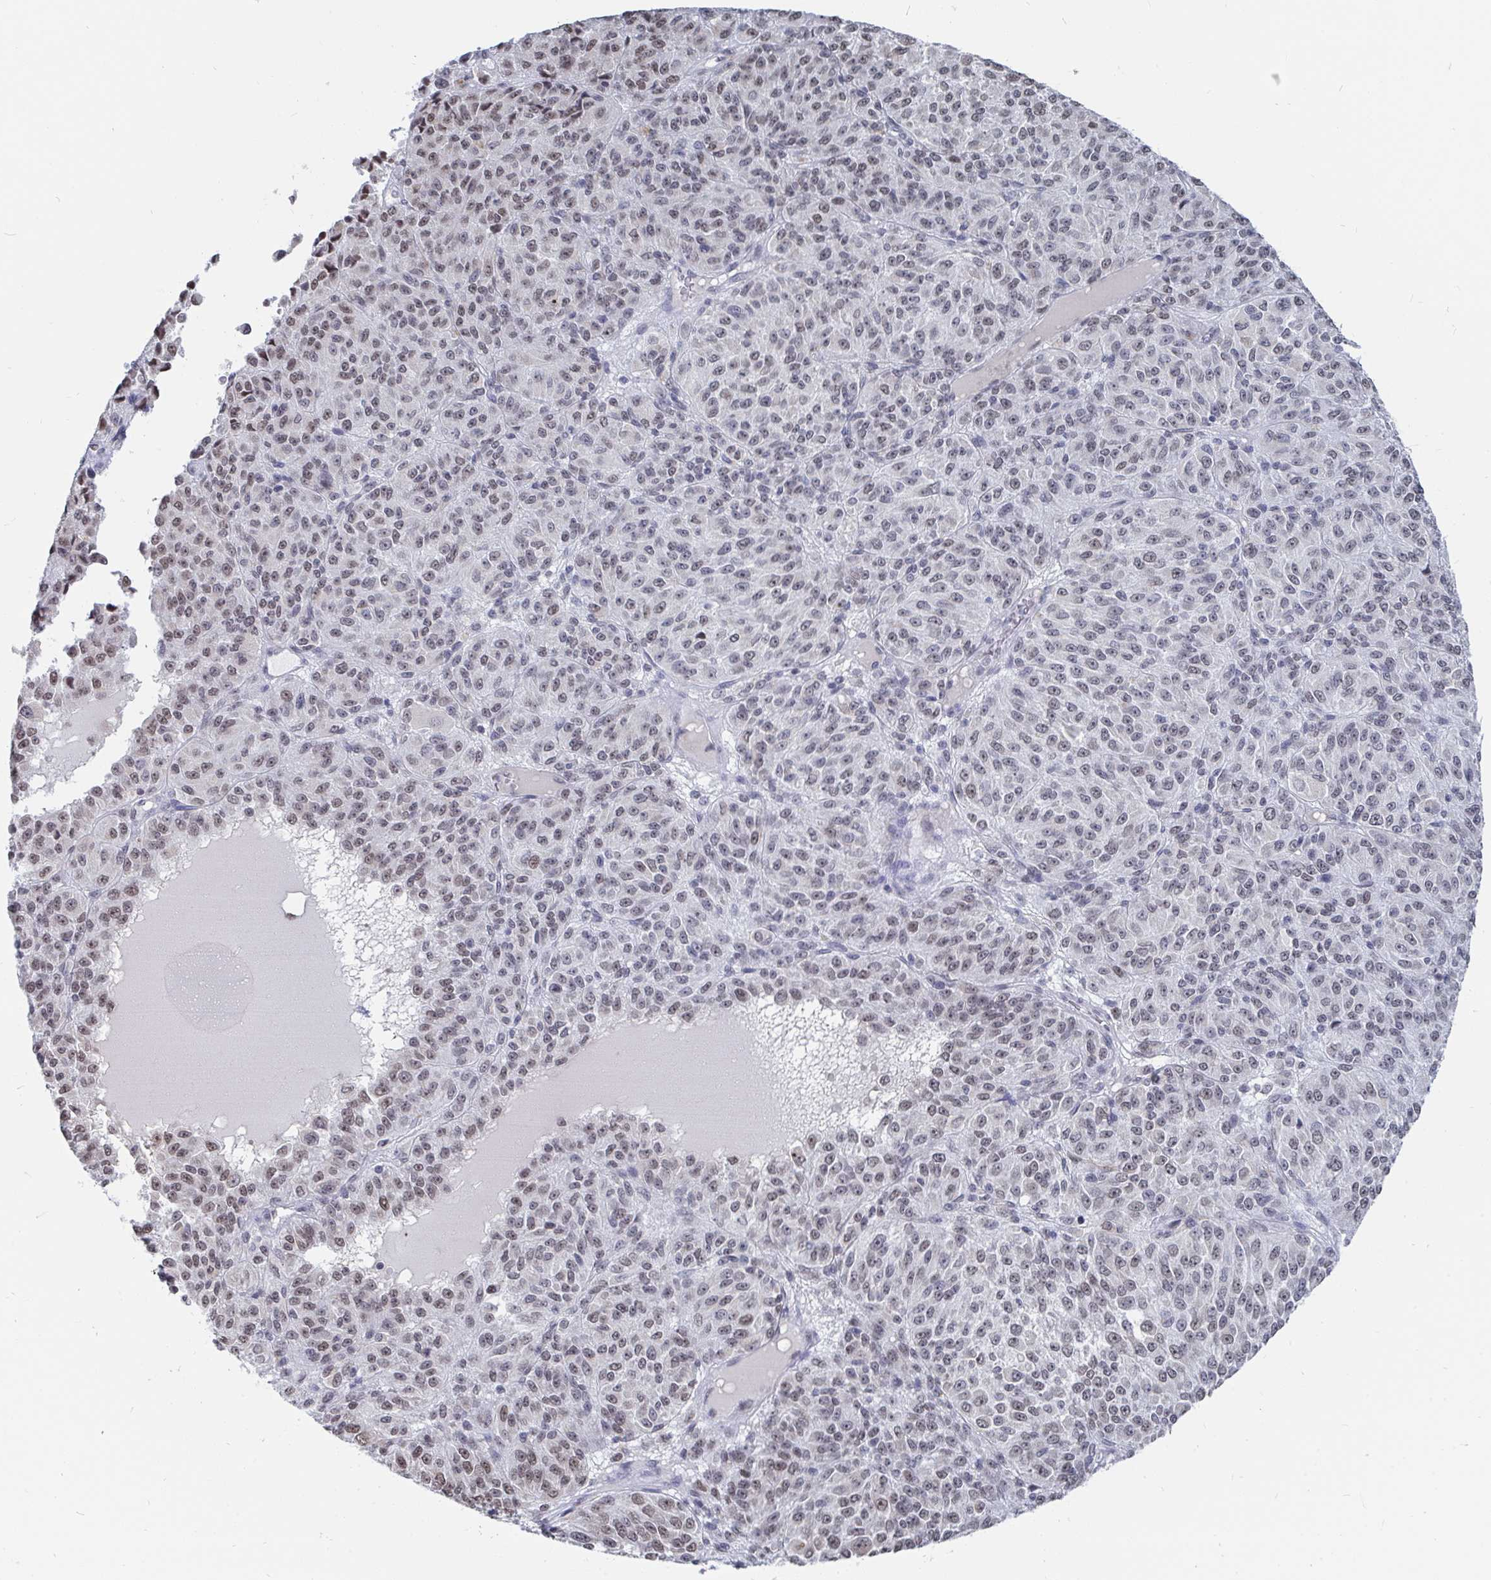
{"staining": {"intensity": "moderate", "quantity": "25%-75%", "location": "nuclear"}, "tissue": "melanoma", "cell_type": "Tumor cells", "image_type": "cancer", "snomed": [{"axis": "morphology", "description": "Malignant melanoma, Metastatic site"}, {"axis": "topography", "description": "Brain"}], "caption": "A brown stain shows moderate nuclear expression of a protein in malignant melanoma (metastatic site) tumor cells.", "gene": "TRIP12", "patient": {"sex": "female", "age": 56}}